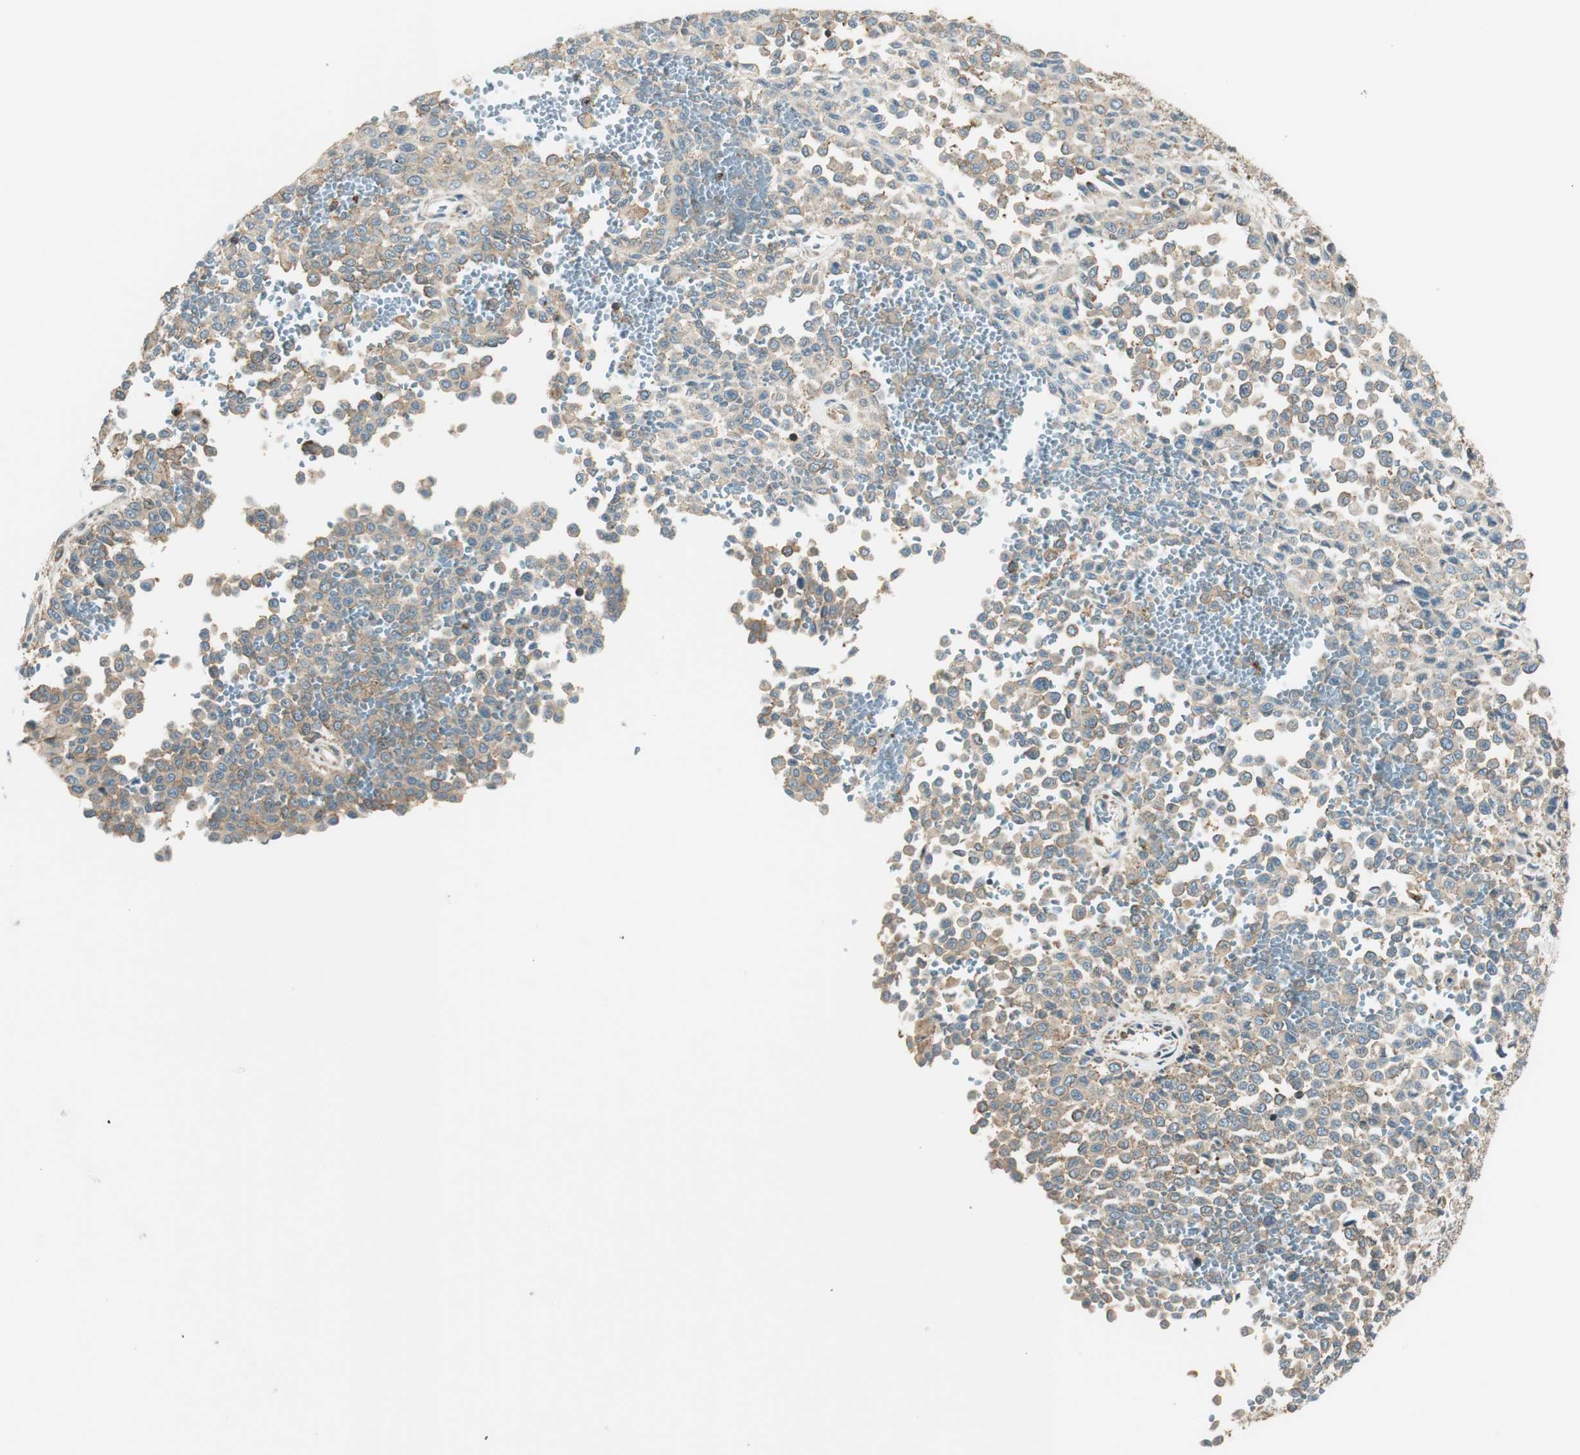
{"staining": {"intensity": "weak", "quantity": ">75%", "location": "cytoplasmic/membranous"}, "tissue": "melanoma", "cell_type": "Tumor cells", "image_type": "cancer", "snomed": [{"axis": "morphology", "description": "Malignant melanoma, Metastatic site"}, {"axis": "topography", "description": "Pancreas"}], "caption": "Melanoma was stained to show a protein in brown. There is low levels of weak cytoplasmic/membranous expression in about >75% of tumor cells.", "gene": "PI4K2B", "patient": {"sex": "female", "age": 30}}